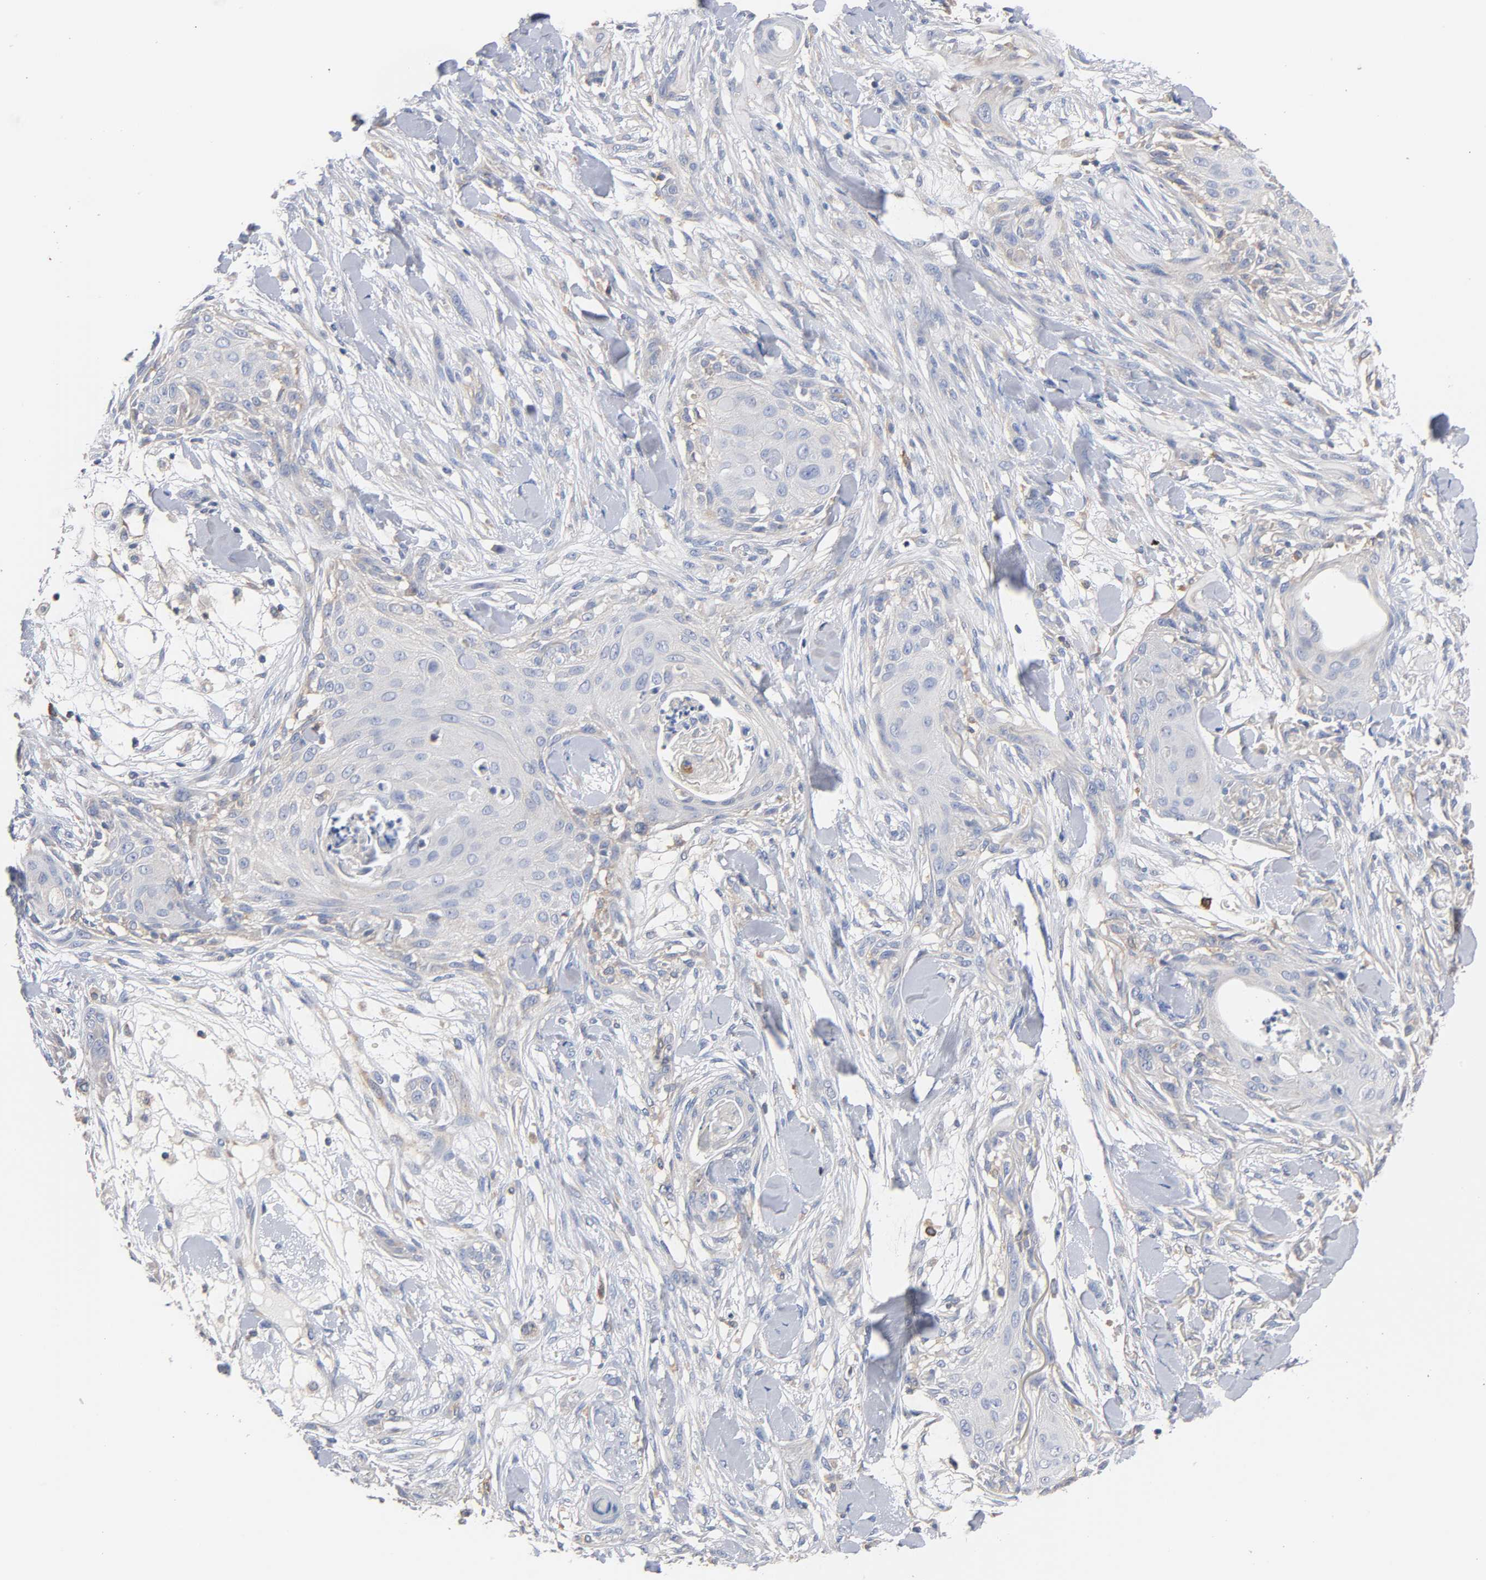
{"staining": {"intensity": "negative", "quantity": "none", "location": "none"}, "tissue": "skin cancer", "cell_type": "Tumor cells", "image_type": "cancer", "snomed": [{"axis": "morphology", "description": "Squamous cell carcinoma, NOS"}, {"axis": "topography", "description": "Skin"}], "caption": "Tumor cells show no significant protein staining in skin cancer (squamous cell carcinoma). (DAB immunohistochemistry (IHC) with hematoxylin counter stain).", "gene": "MALT1", "patient": {"sex": "female", "age": 59}}